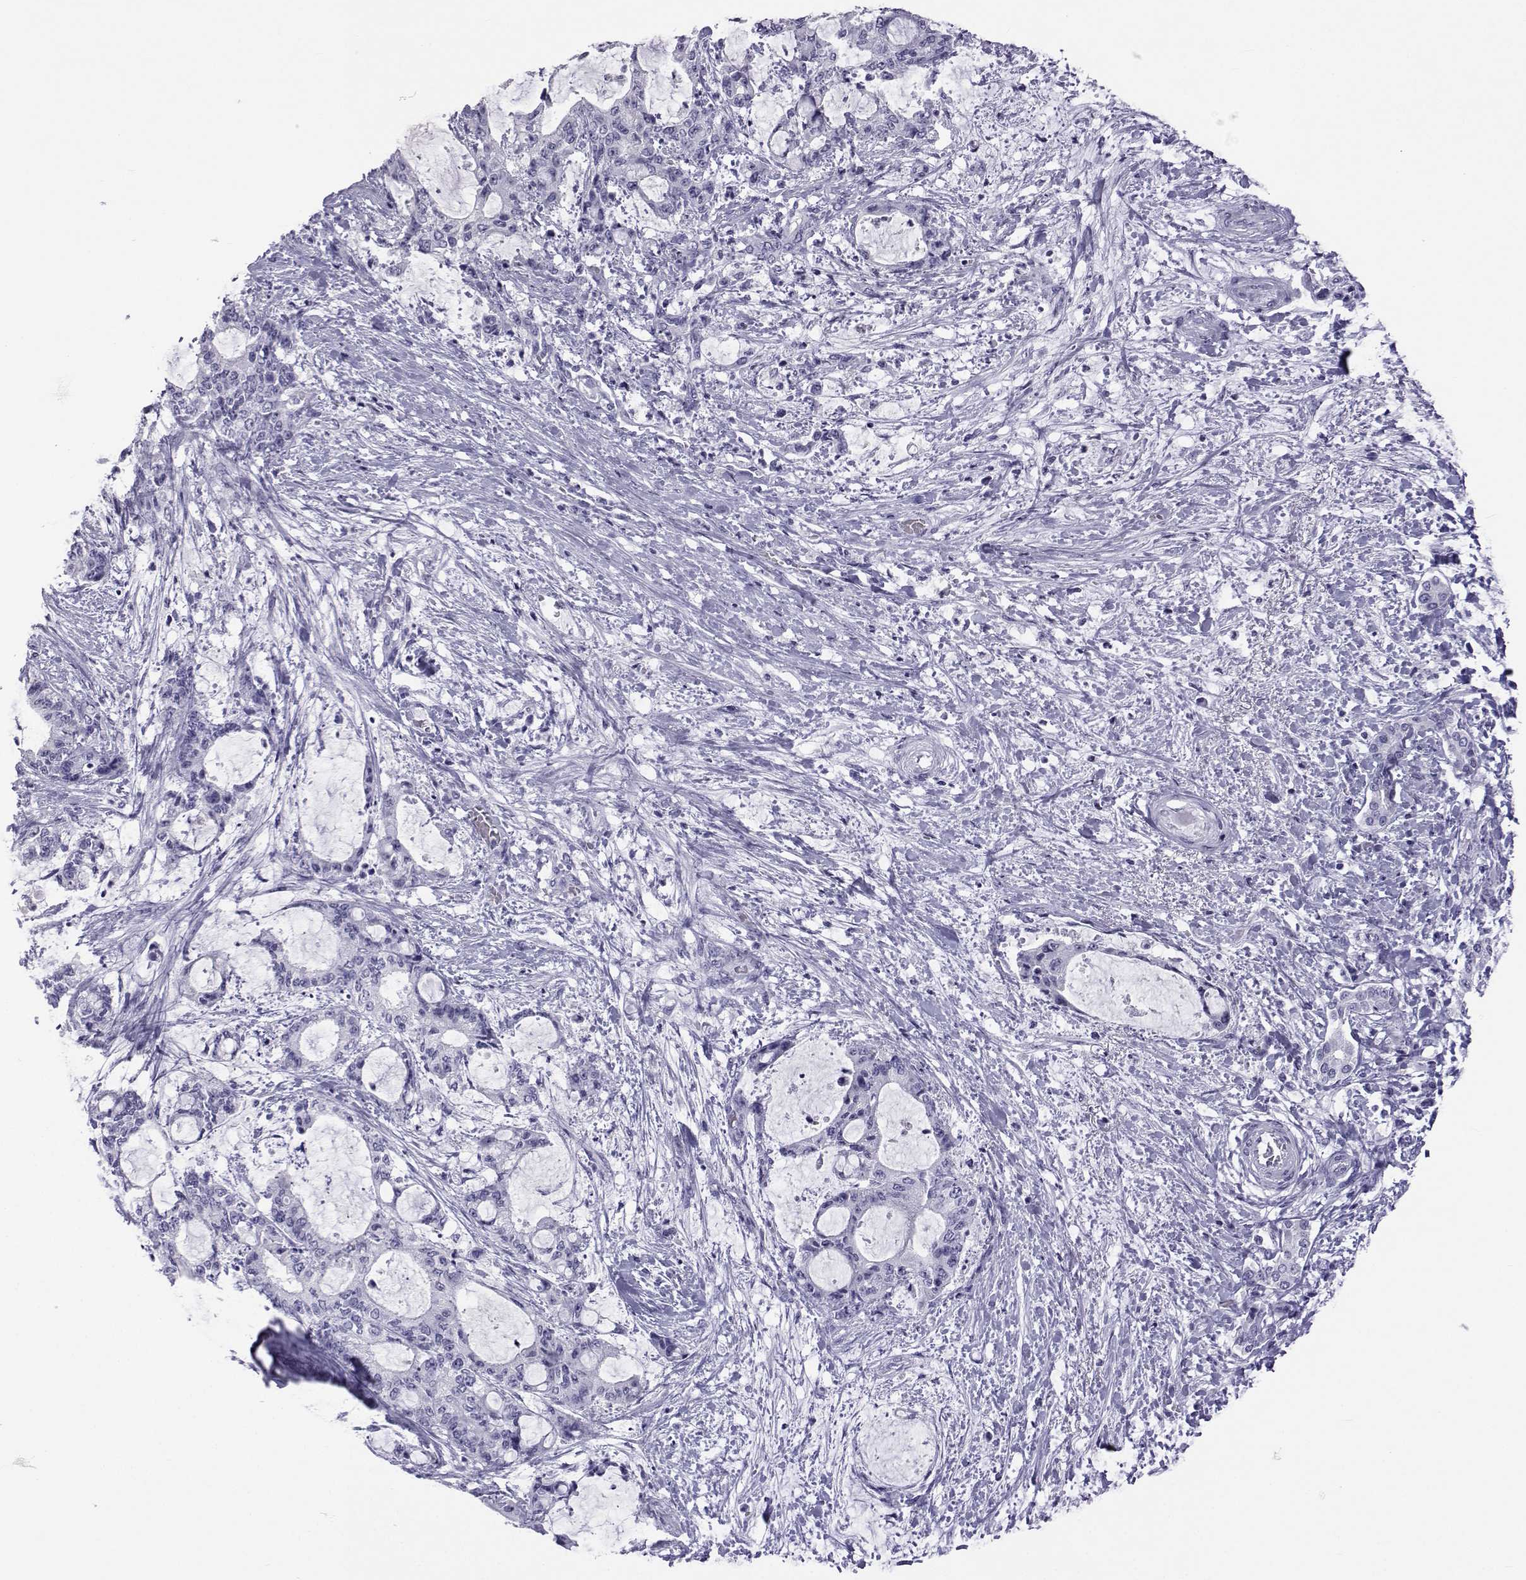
{"staining": {"intensity": "negative", "quantity": "none", "location": "none"}, "tissue": "liver cancer", "cell_type": "Tumor cells", "image_type": "cancer", "snomed": [{"axis": "morphology", "description": "Normal tissue, NOS"}, {"axis": "morphology", "description": "Cholangiocarcinoma"}, {"axis": "topography", "description": "Liver"}, {"axis": "topography", "description": "Peripheral nerve tissue"}], "caption": "Tumor cells are negative for brown protein staining in cholangiocarcinoma (liver).", "gene": "ACTL7A", "patient": {"sex": "female", "age": 73}}